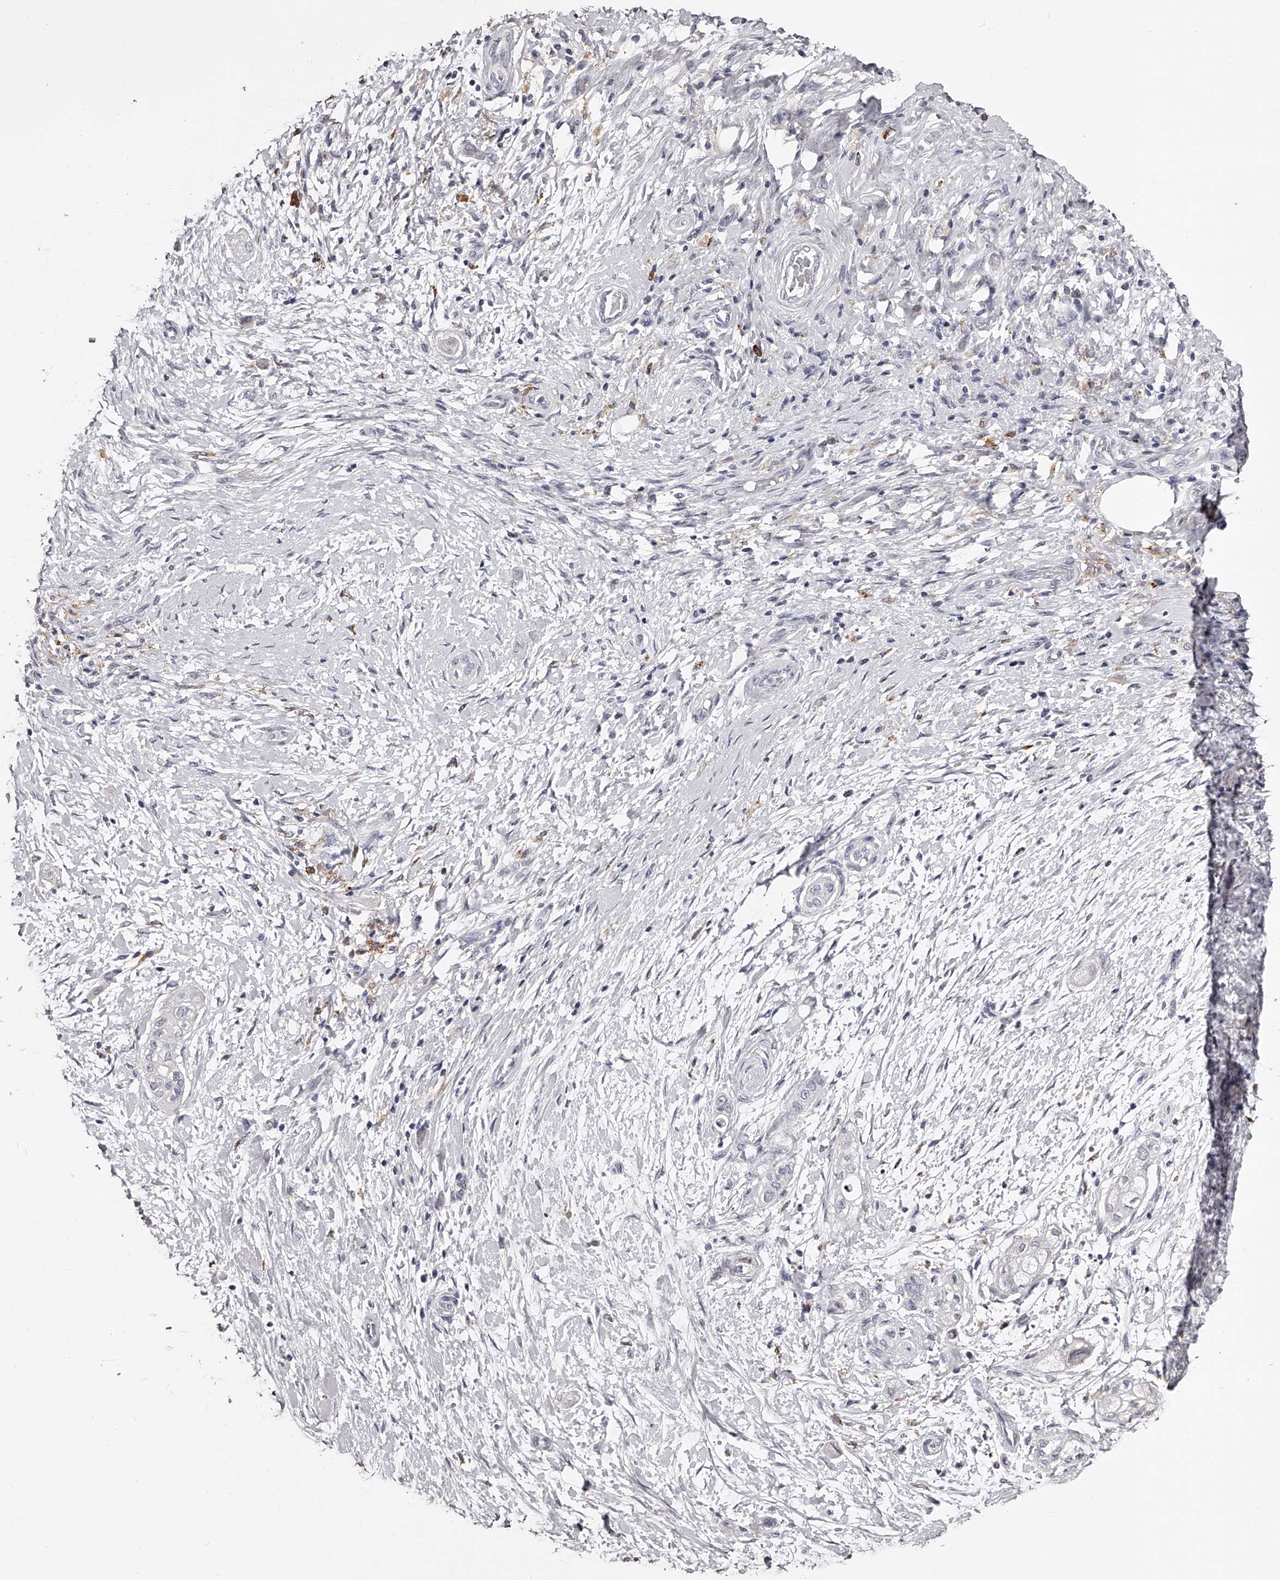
{"staining": {"intensity": "negative", "quantity": "none", "location": "none"}, "tissue": "pancreatic cancer", "cell_type": "Tumor cells", "image_type": "cancer", "snomed": [{"axis": "morphology", "description": "Adenocarcinoma, NOS"}, {"axis": "topography", "description": "Pancreas"}], "caption": "A high-resolution micrograph shows immunohistochemistry (IHC) staining of adenocarcinoma (pancreatic), which demonstrates no significant expression in tumor cells.", "gene": "PACSIN1", "patient": {"sex": "male", "age": 58}}